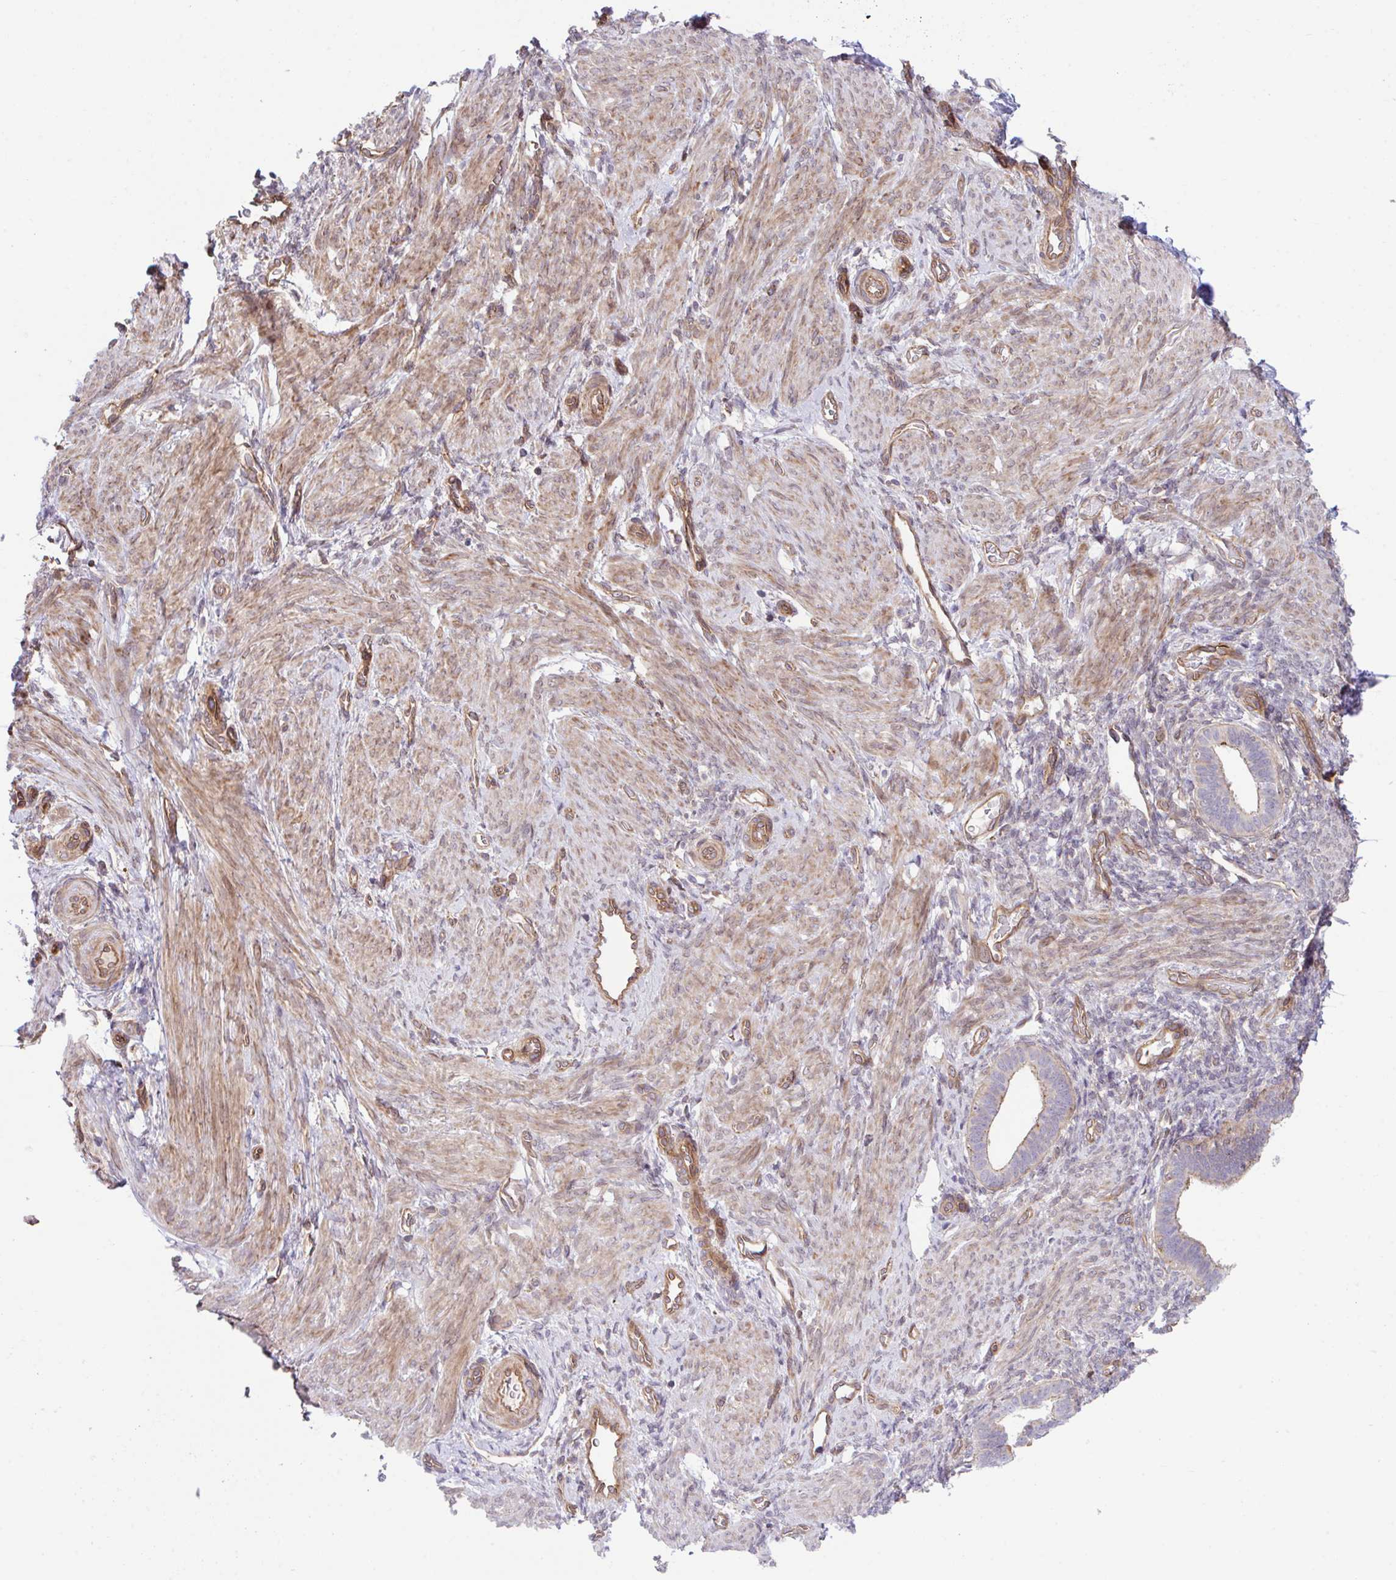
{"staining": {"intensity": "negative", "quantity": "none", "location": "none"}, "tissue": "endometrium", "cell_type": "Cells in endometrial stroma", "image_type": "normal", "snomed": [{"axis": "morphology", "description": "Normal tissue, NOS"}, {"axis": "topography", "description": "Endometrium"}], "caption": "The immunohistochemistry (IHC) histopathology image has no significant staining in cells in endometrial stroma of endometrium. (Stains: DAB immunohistochemistry with hematoxylin counter stain, Microscopy: brightfield microscopy at high magnification).", "gene": "ZBED3", "patient": {"sex": "female", "age": 34}}